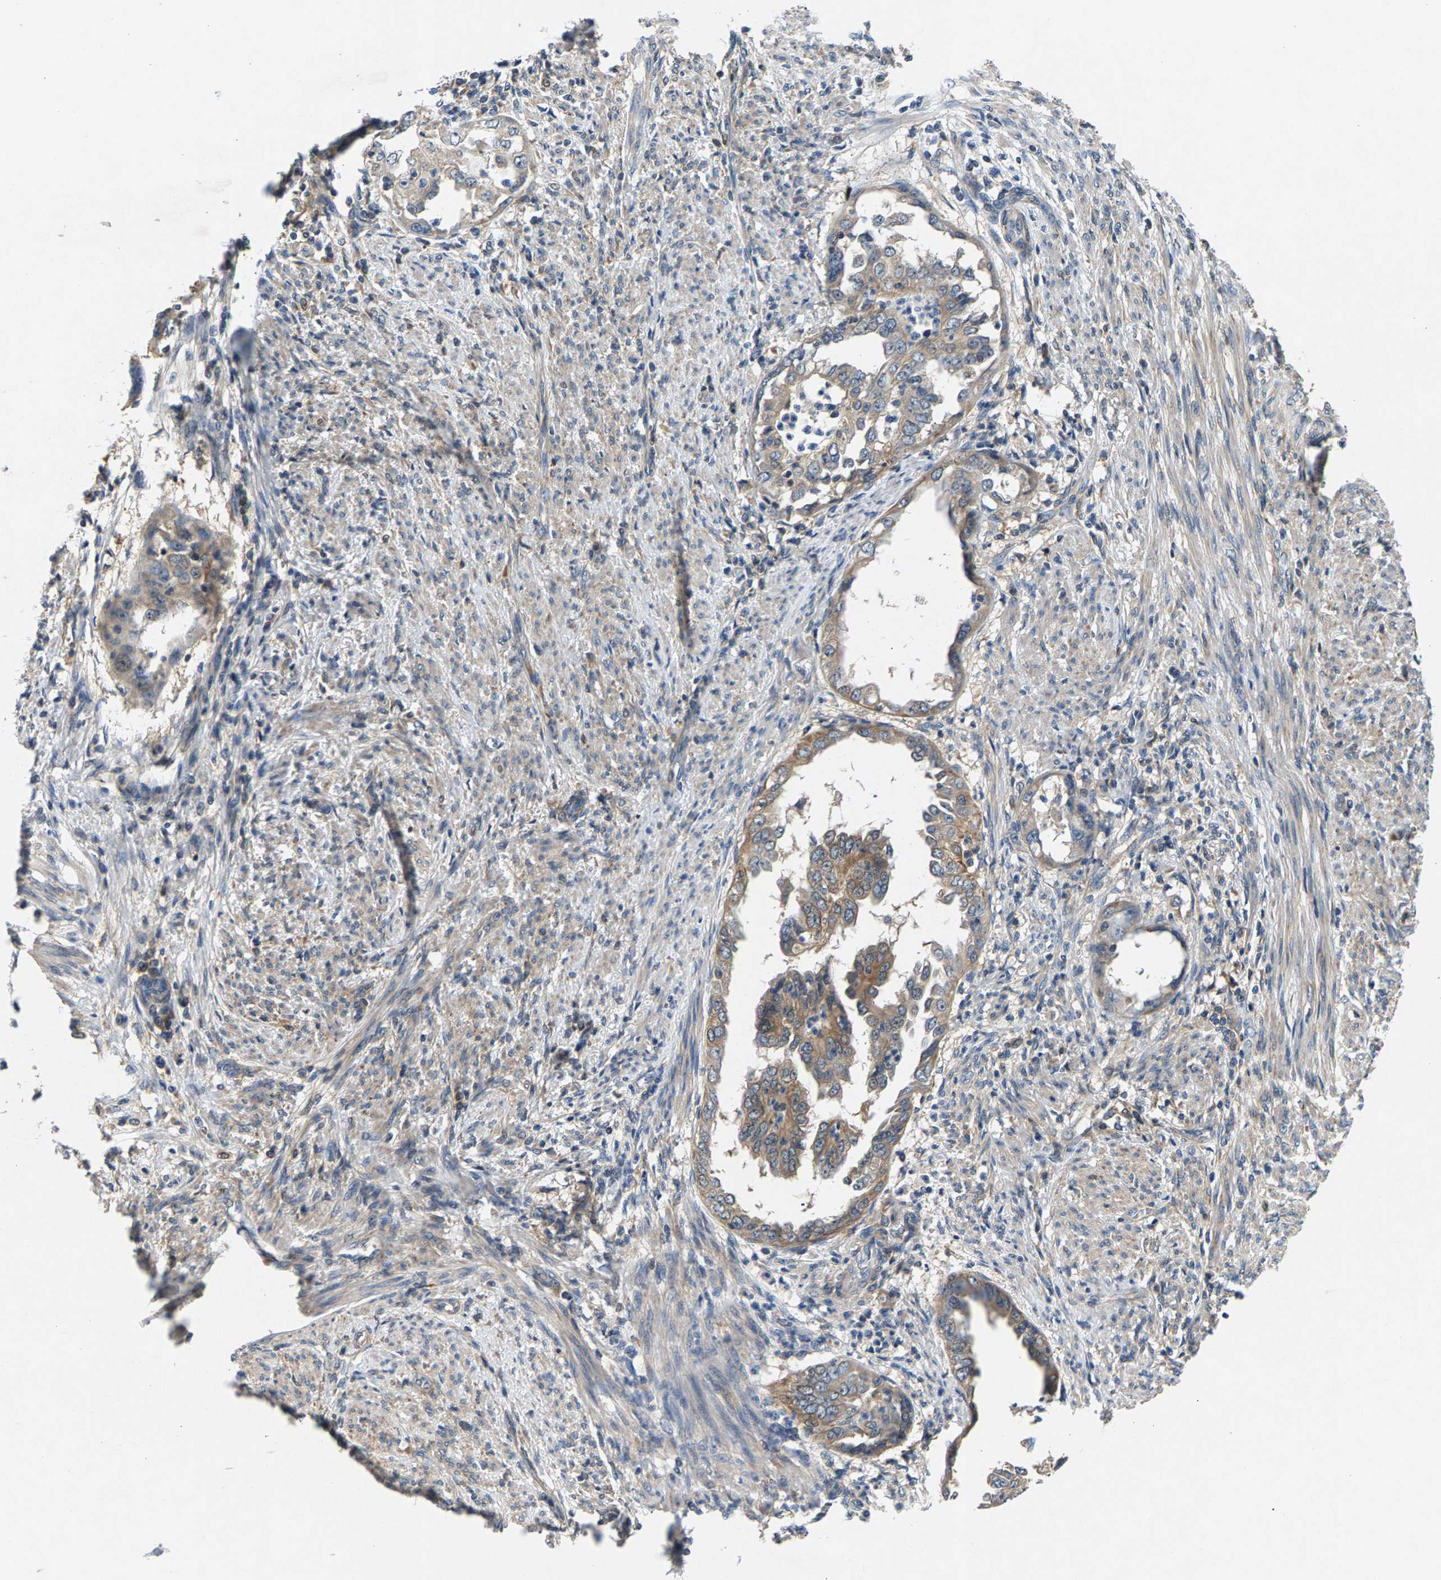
{"staining": {"intensity": "moderate", "quantity": ">75%", "location": "cytoplasmic/membranous"}, "tissue": "endometrial cancer", "cell_type": "Tumor cells", "image_type": "cancer", "snomed": [{"axis": "morphology", "description": "Adenocarcinoma, NOS"}, {"axis": "topography", "description": "Endometrium"}], "caption": "Protein expression analysis of endometrial cancer (adenocarcinoma) exhibits moderate cytoplasmic/membranous staining in about >75% of tumor cells.", "gene": "NT5C", "patient": {"sex": "female", "age": 85}}